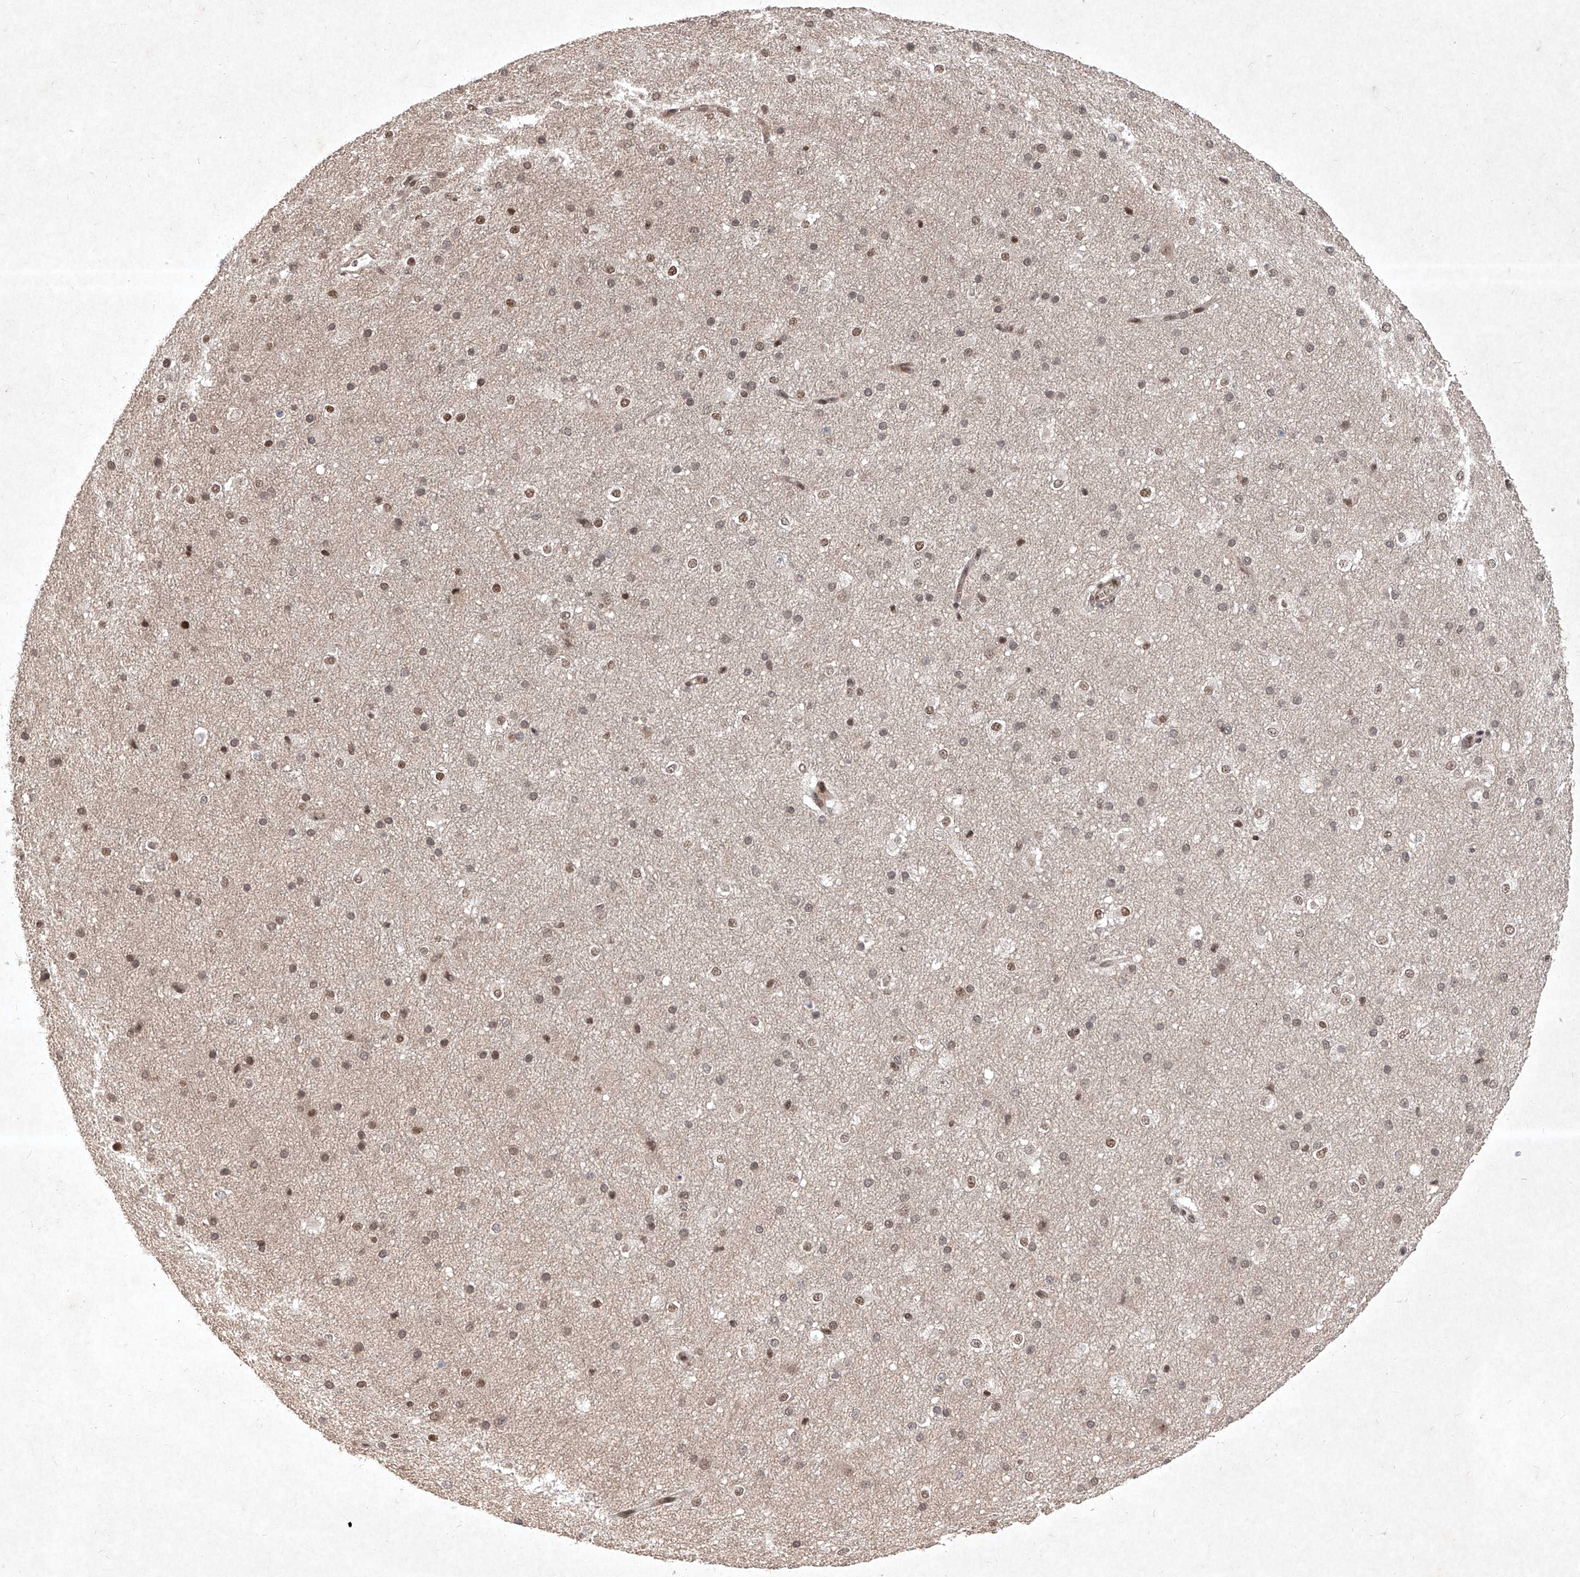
{"staining": {"intensity": "weak", "quantity": "25%-75%", "location": "cytoplasmic/membranous,nuclear"}, "tissue": "cerebral cortex", "cell_type": "Endothelial cells", "image_type": "normal", "snomed": [{"axis": "morphology", "description": "Normal tissue, NOS"}, {"axis": "morphology", "description": "Developmental malformation"}, {"axis": "topography", "description": "Cerebral cortex"}], "caption": "Immunohistochemical staining of normal human cerebral cortex reveals low levels of weak cytoplasmic/membranous,nuclear staining in approximately 25%-75% of endothelial cells. The protein is stained brown, and the nuclei are stained in blue (DAB IHC with brightfield microscopy, high magnification).", "gene": "IRF2", "patient": {"sex": "female", "age": 30}}